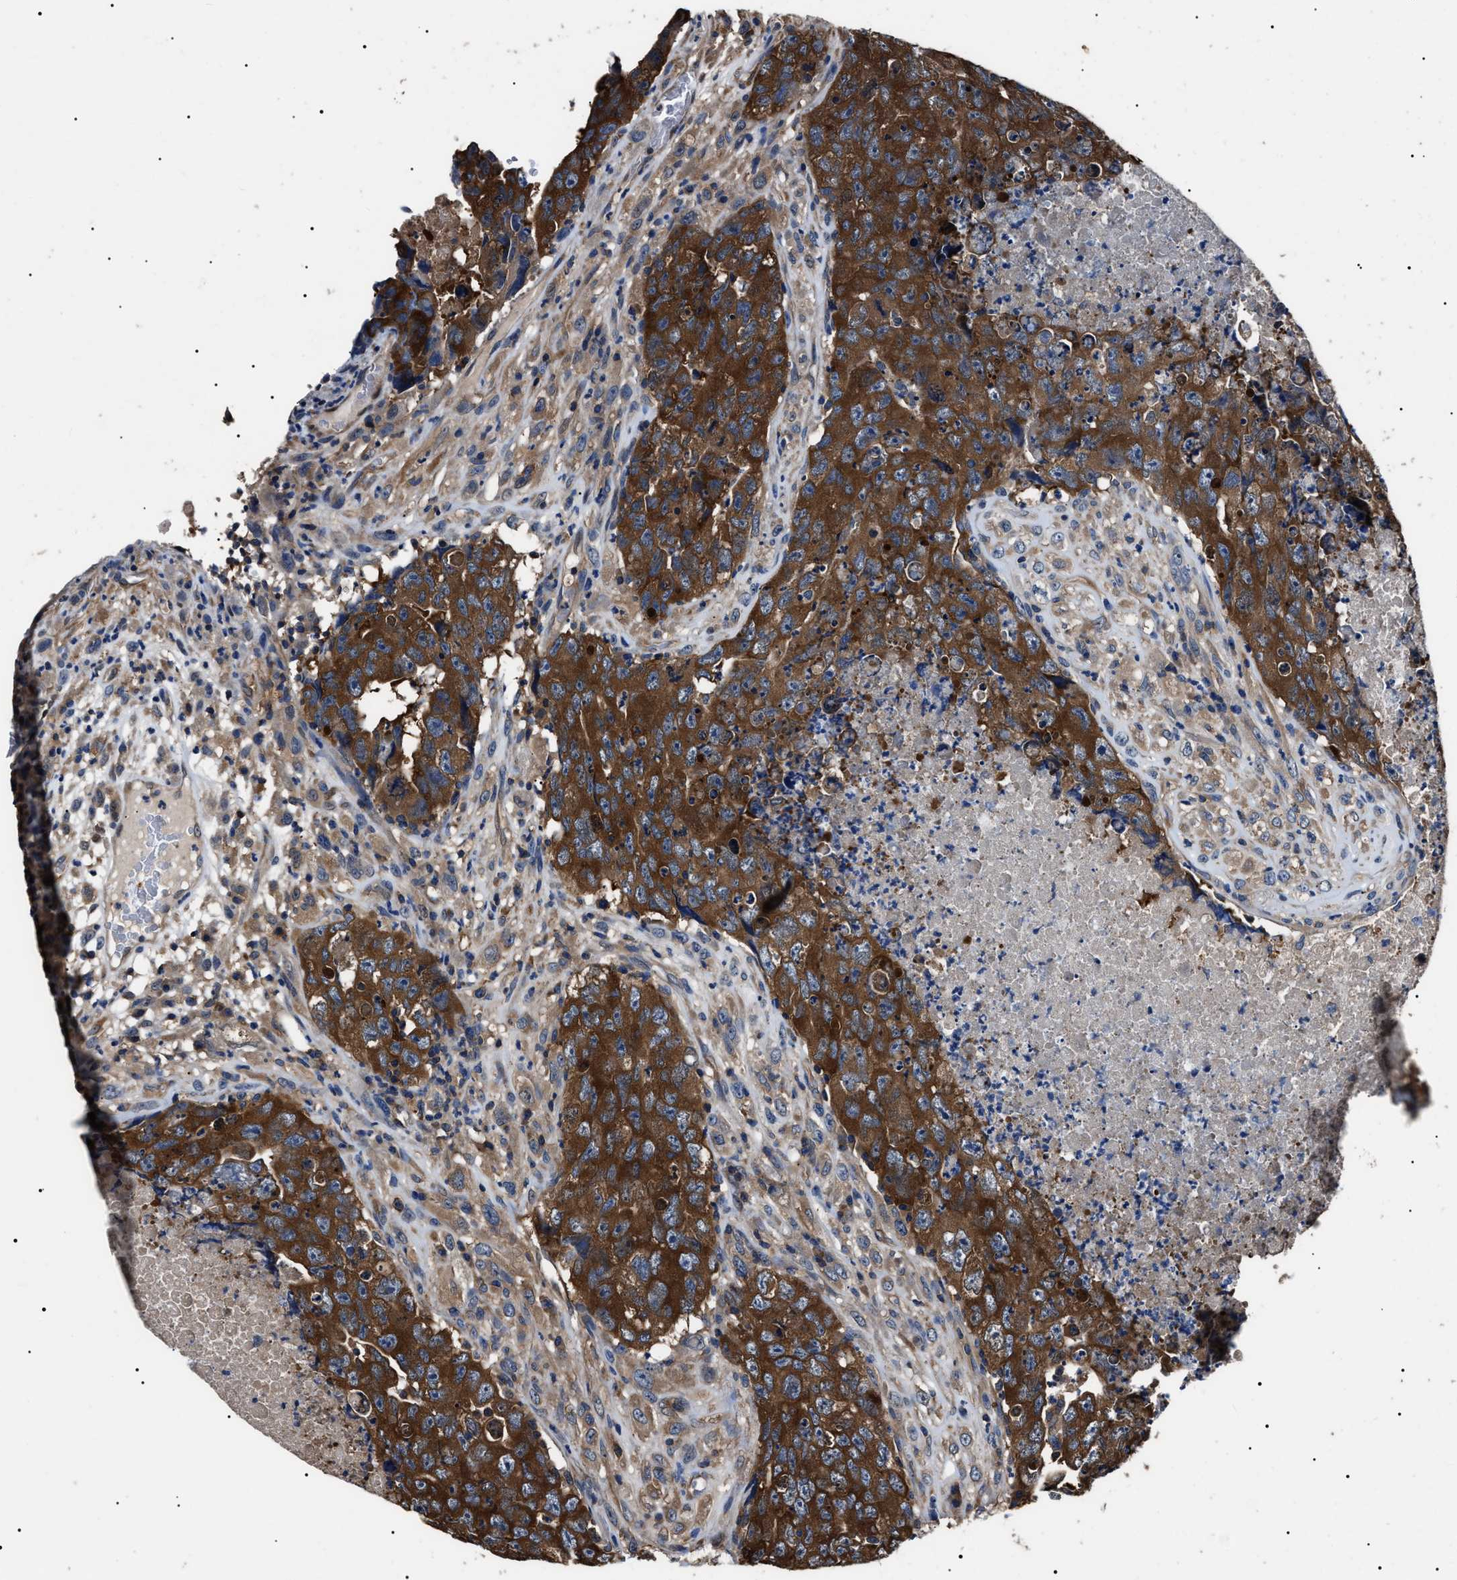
{"staining": {"intensity": "strong", "quantity": ">75%", "location": "cytoplasmic/membranous"}, "tissue": "testis cancer", "cell_type": "Tumor cells", "image_type": "cancer", "snomed": [{"axis": "morphology", "description": "Carcinoma, Embryonal, NOS"}, {"axis": "topography", "description": "Testis"}], "caption": "Embryonal carcinoma (testis) was stained to show a protein in brown. There is high levels of strong cytoplasmic/membranous staining in about >75% of tumor cells.", "gene": "CCT8", "patient": {"sex": "male", "age": 32}}